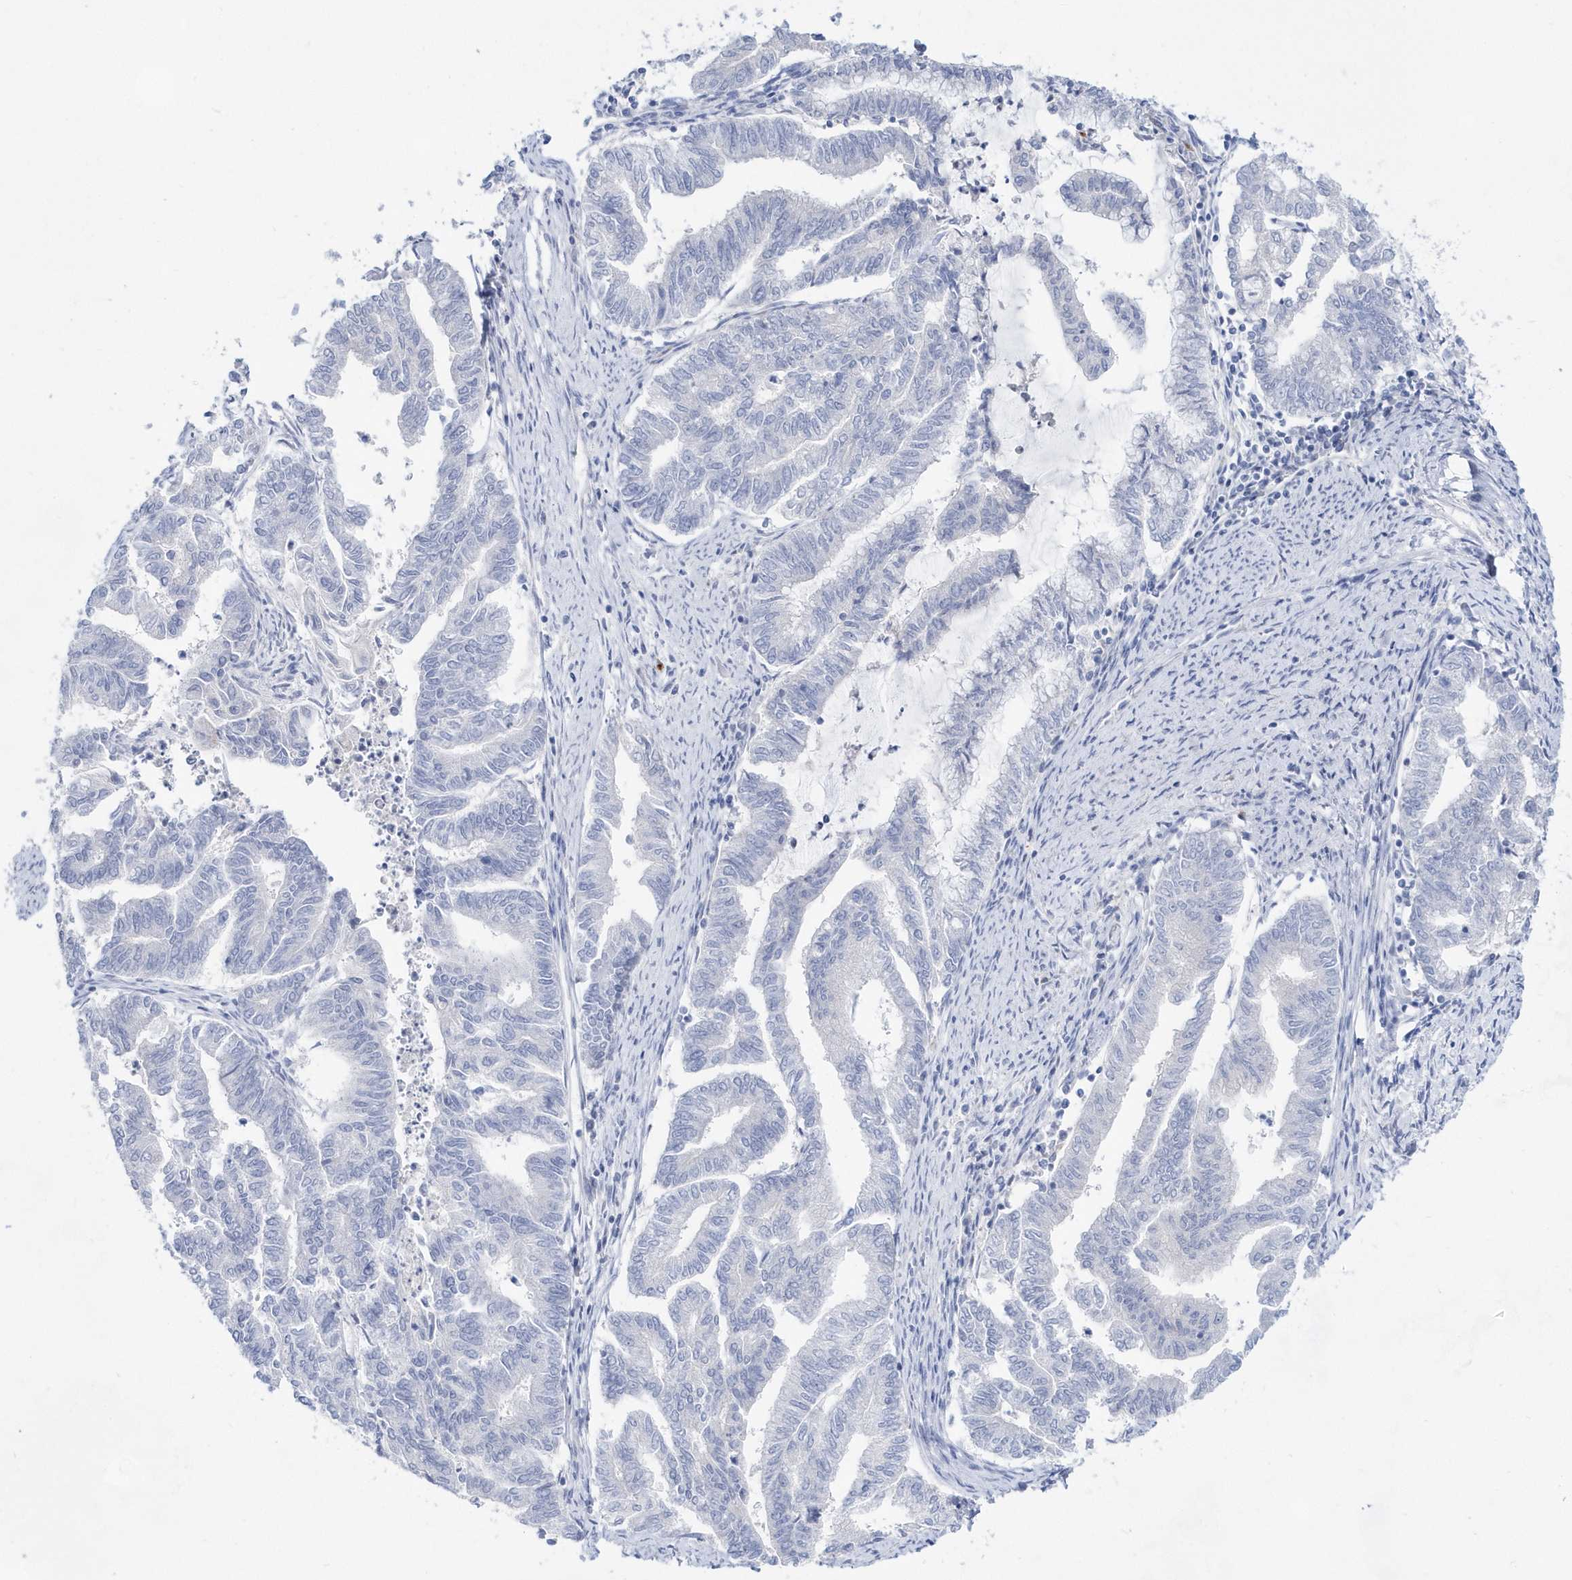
{"staining": {"intensity": "negative", "quantity": "none", "location": "none"}, "tissue": "endometrial cancer", "cell_type": "Tumor cells", "image_type": "cancer", "snomed": [{"axis": "morphology", "description": "Adenocarcinoma, NOS"}, {"axis": "topography", "description": "Endometrium"}], "caption": "Micrograph shows no significant protein expression in tumor cells of endometrial cancer (adenocarcinoma).", "gene": "BDH2", "patient": {"sex": "female", "age": 79}}